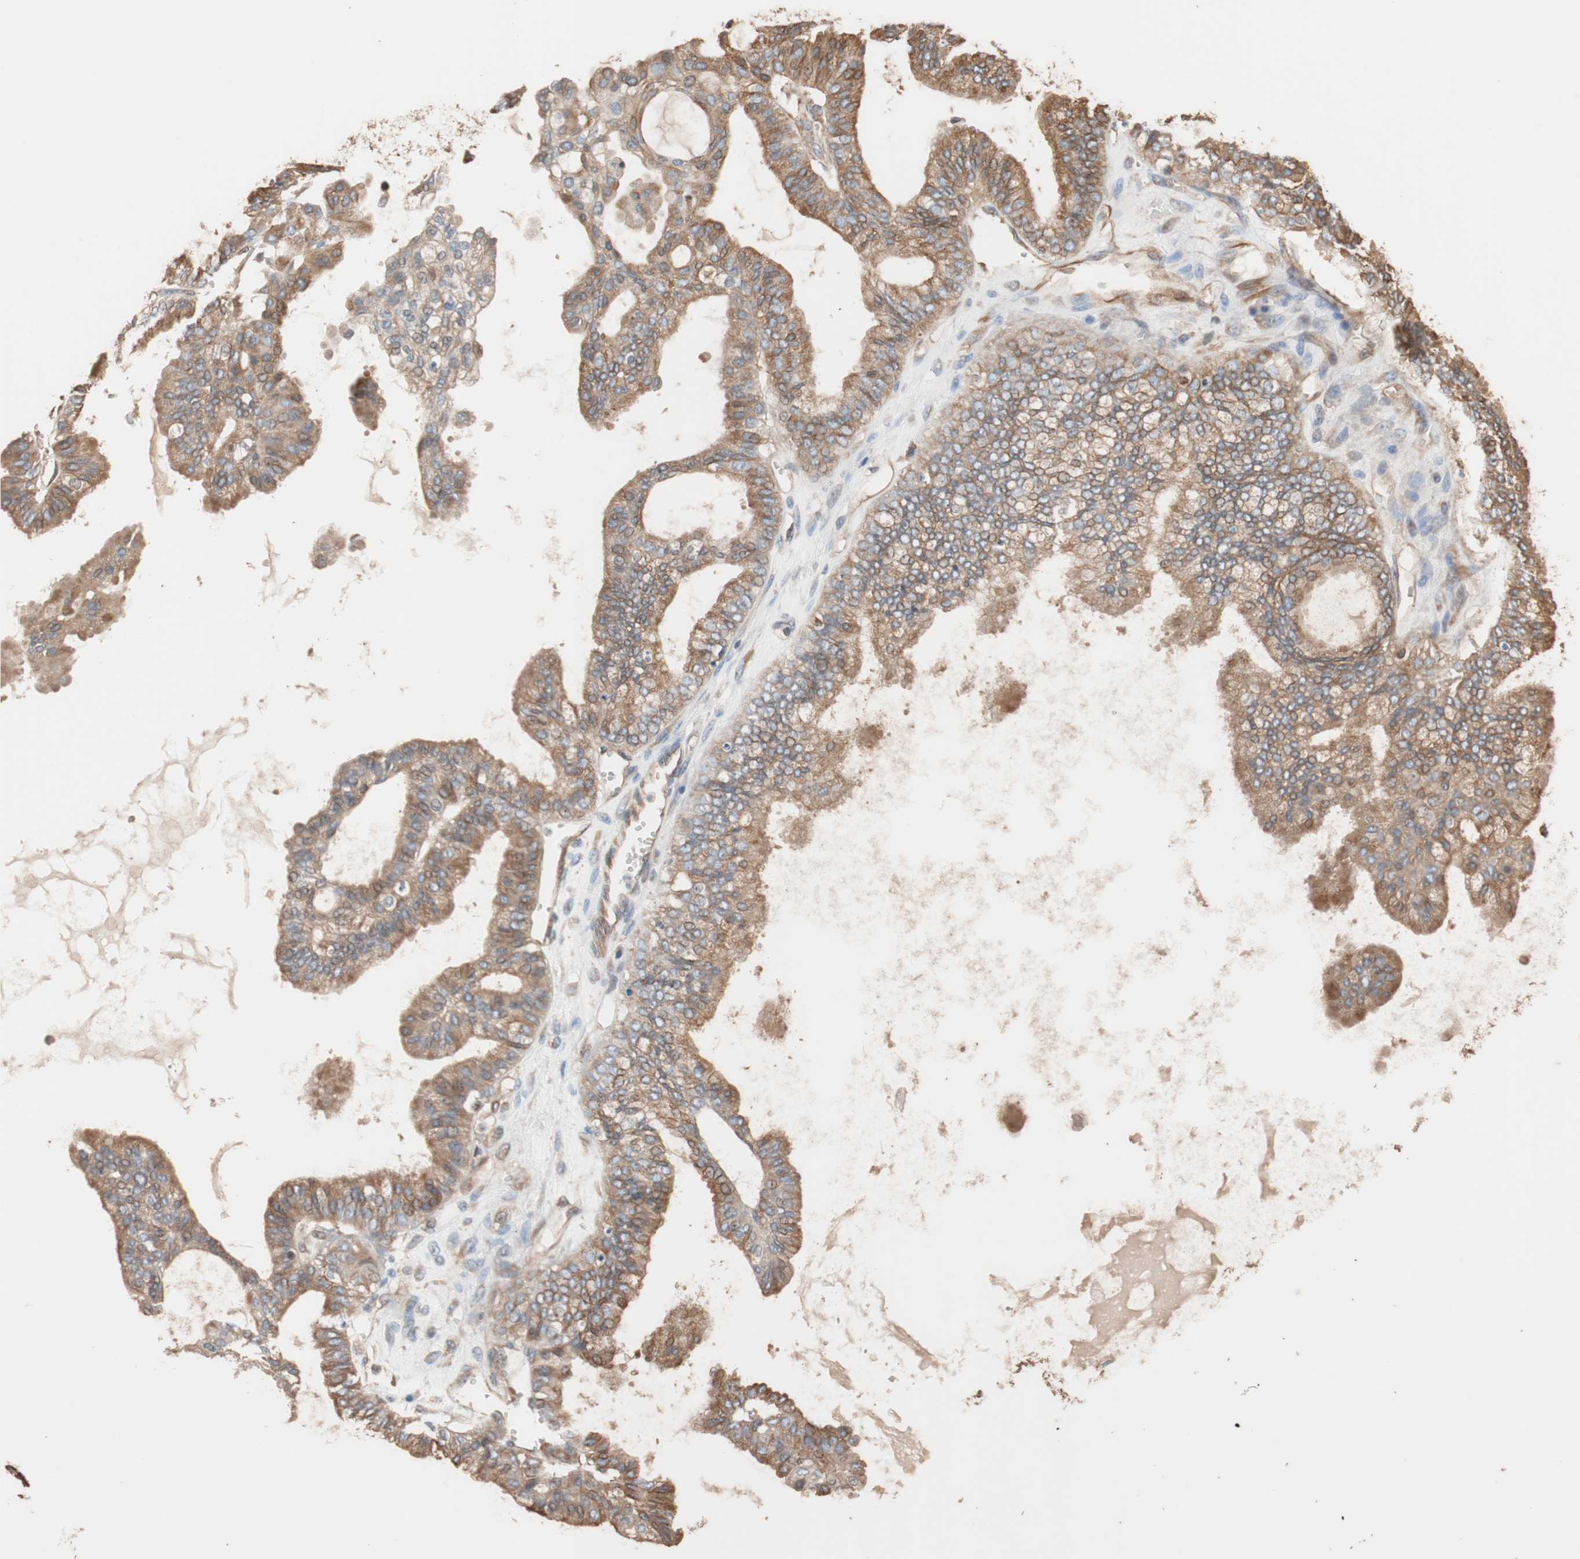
{"staining": {"intensity": "moderate", "quantity": ">75%", "location": "cytoplasmic/membranous"}, "tissue": "ovarian cancer", "cell_type": "Tumor cells", "image_type": "cancer", "snomed": [{"axis": "morphology", "description": "Carcinoma, NOS"}, {"axis": "morphology", "description": "Carcinoma, endometroid"}, {"axis": "topography", "description": "Ovary"}], "caption": "IHC image of human ovarian cancer stained for a protein (brown), which exhibits medium levels of moderate cytoplasmic/membranous positivity in about >75% of tumor cells.", "gene": "TUBB", "patient": {"sex": "female", "age": 50}}